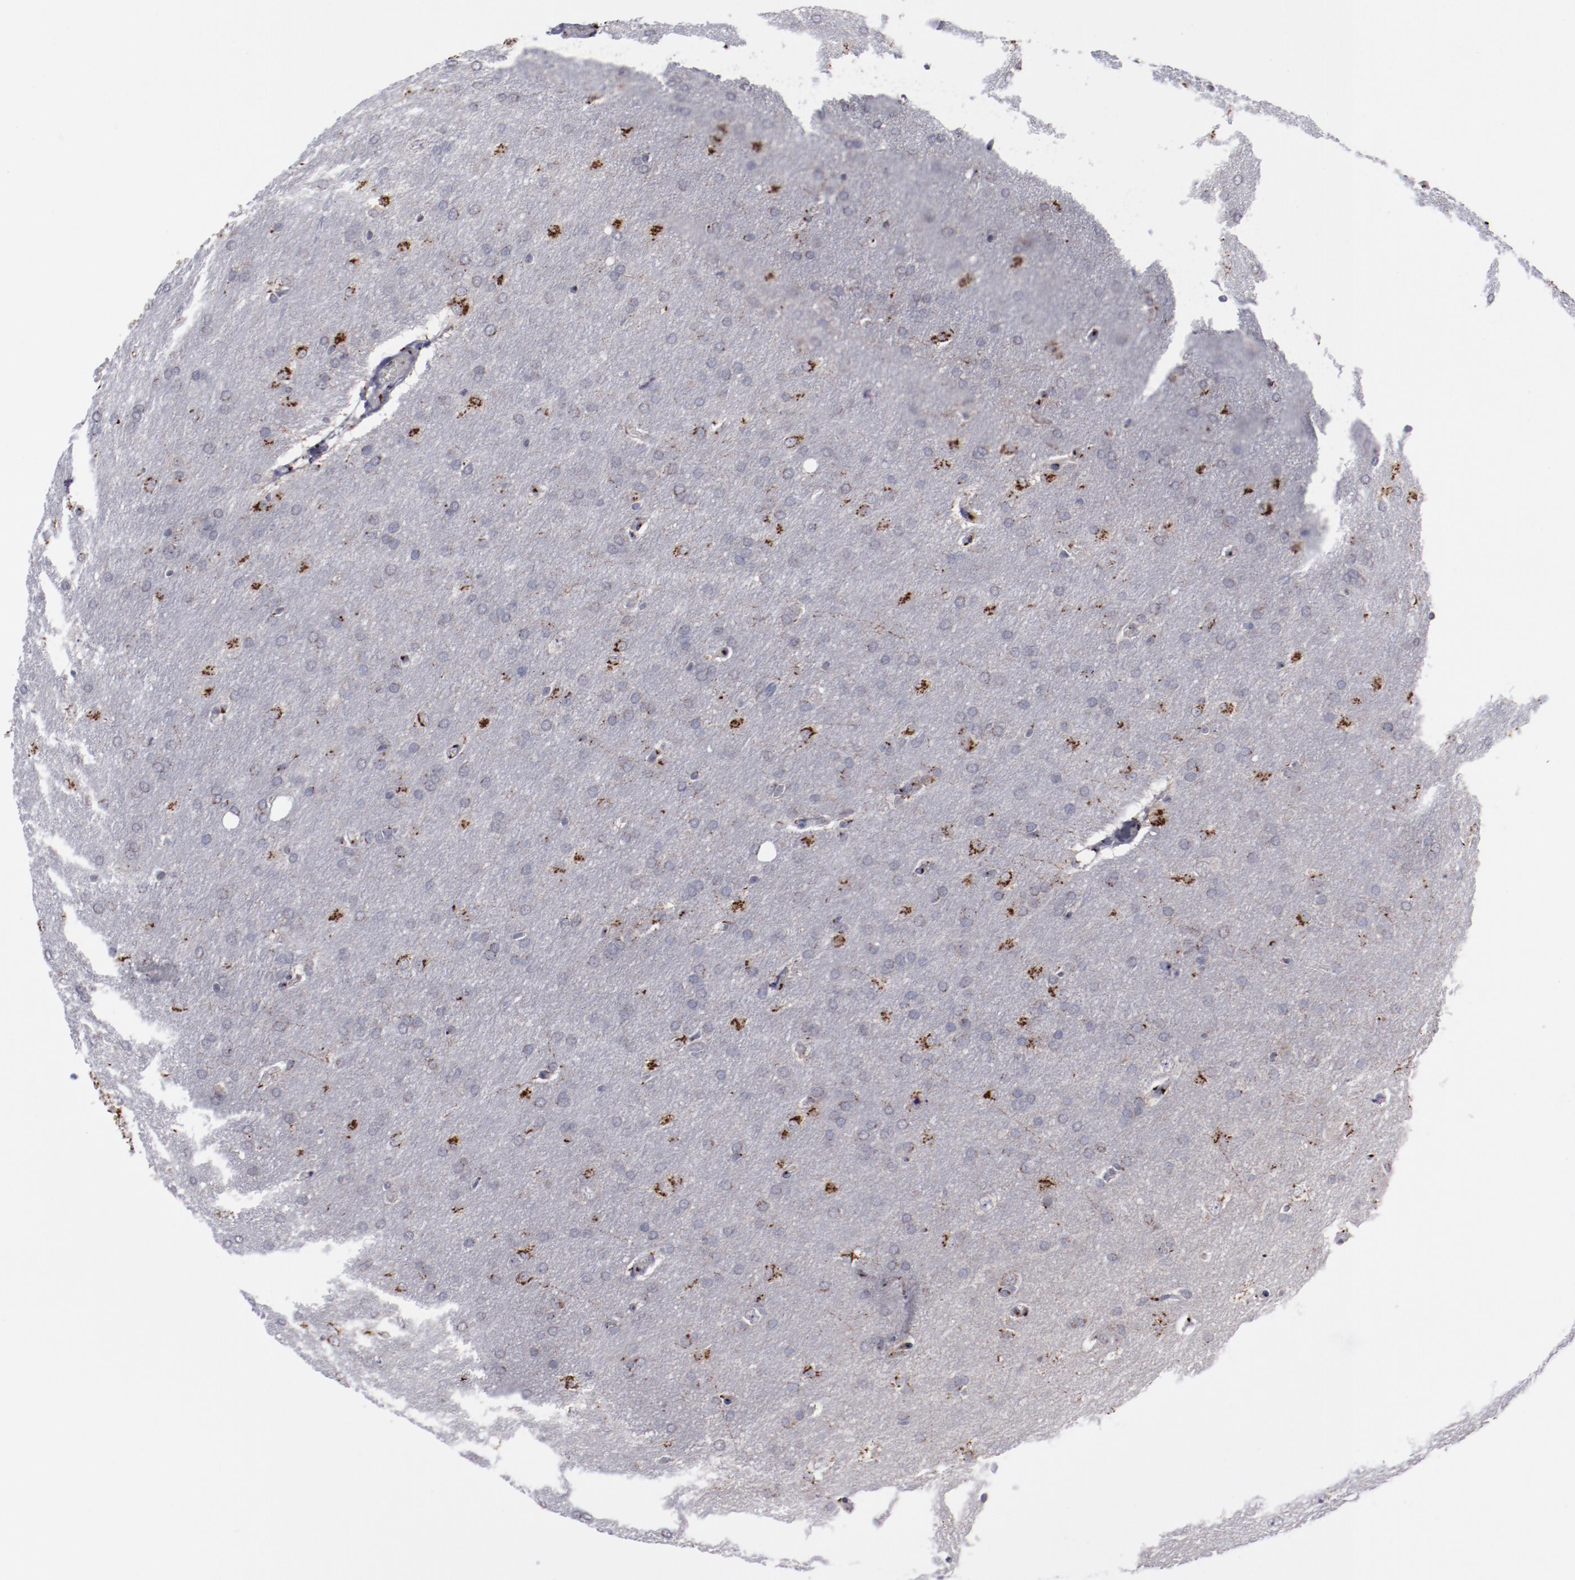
{"staining": {"intensity": "strong", "quantity": "25%-75%", "location": "cytoplasmic/membranous"}, "tissue": "glioma", "cell_type": "Tumor cells", "image_type": "cancer", "snomed": [{"axis": "morphology", "description": "Glioma, malignant, Low grade"}, {"axis": "topography", "description": "Brain"}], "caption": "A photomicrograph showing strong cytoplasmic/membranous expression in approximately 25%-75% of tumor cells in malignant glioma (low-grade), as visualized by brown immunohistochemical staining.", "gene": "GOLIM4", "patient": {"sex": "female", "age": 32}}